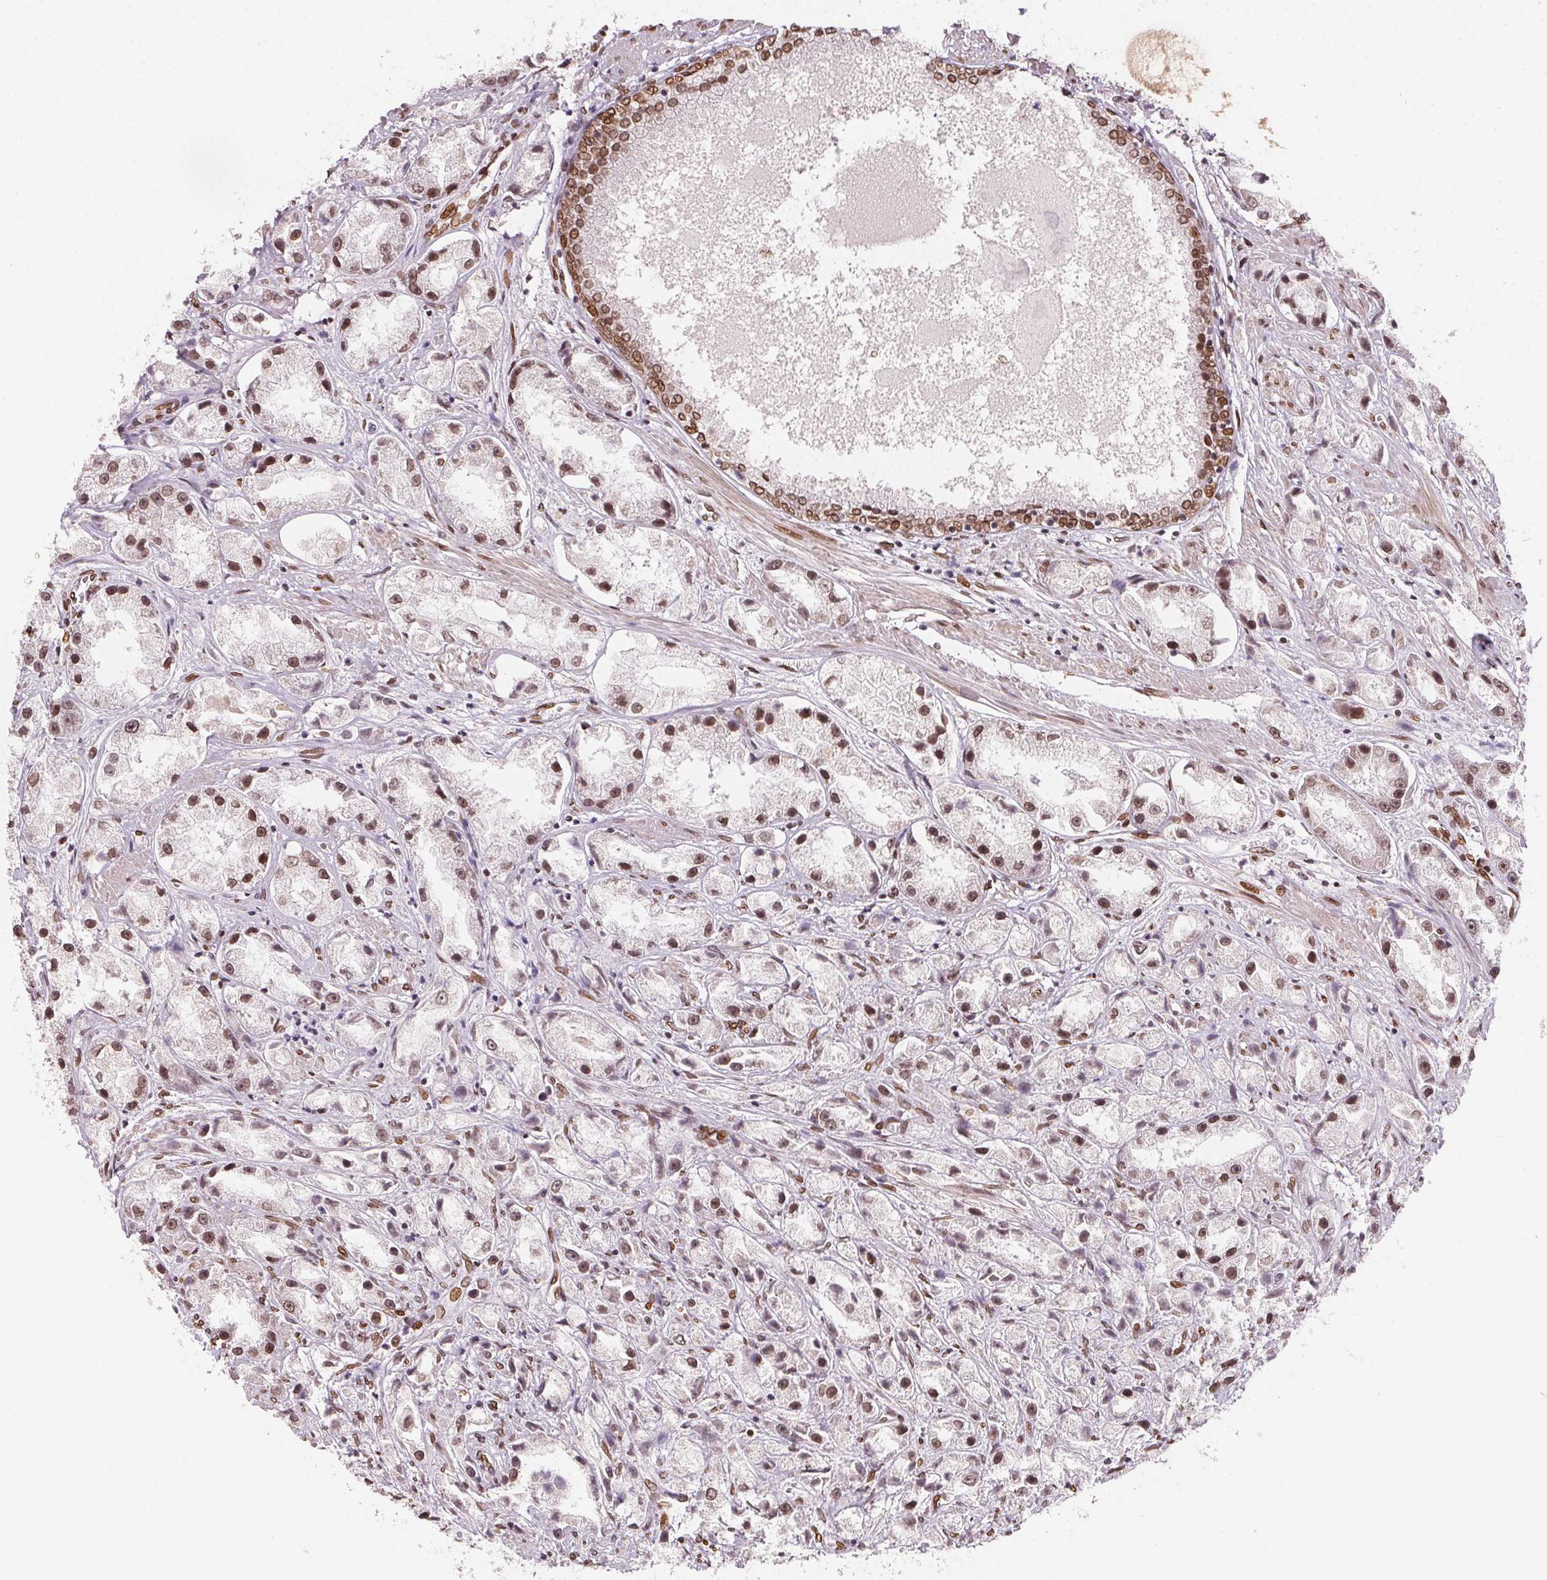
{"staining": {"intensity": "moderate", "quantity": "25%-75%", "location": "nuclear"}, "tissue": "prostate cancer", "cell_type": "Tumor cells", "image_type": "cancer", "snomed": [{"axis": "morphology", "description": "Adenocarcinoma, High grade"}, {"axis": "topography", "description": "Prostate"}], "caption": "Tumor cells reveal moderate nuclear expression in about 25%-75% of cells in adenocarcinoma (high-grade) (prostate). (IHC, brightfield microscopy, high magnification).", "gene": "SAP30BP", "patient": {"sex": "male", "age": 67}}